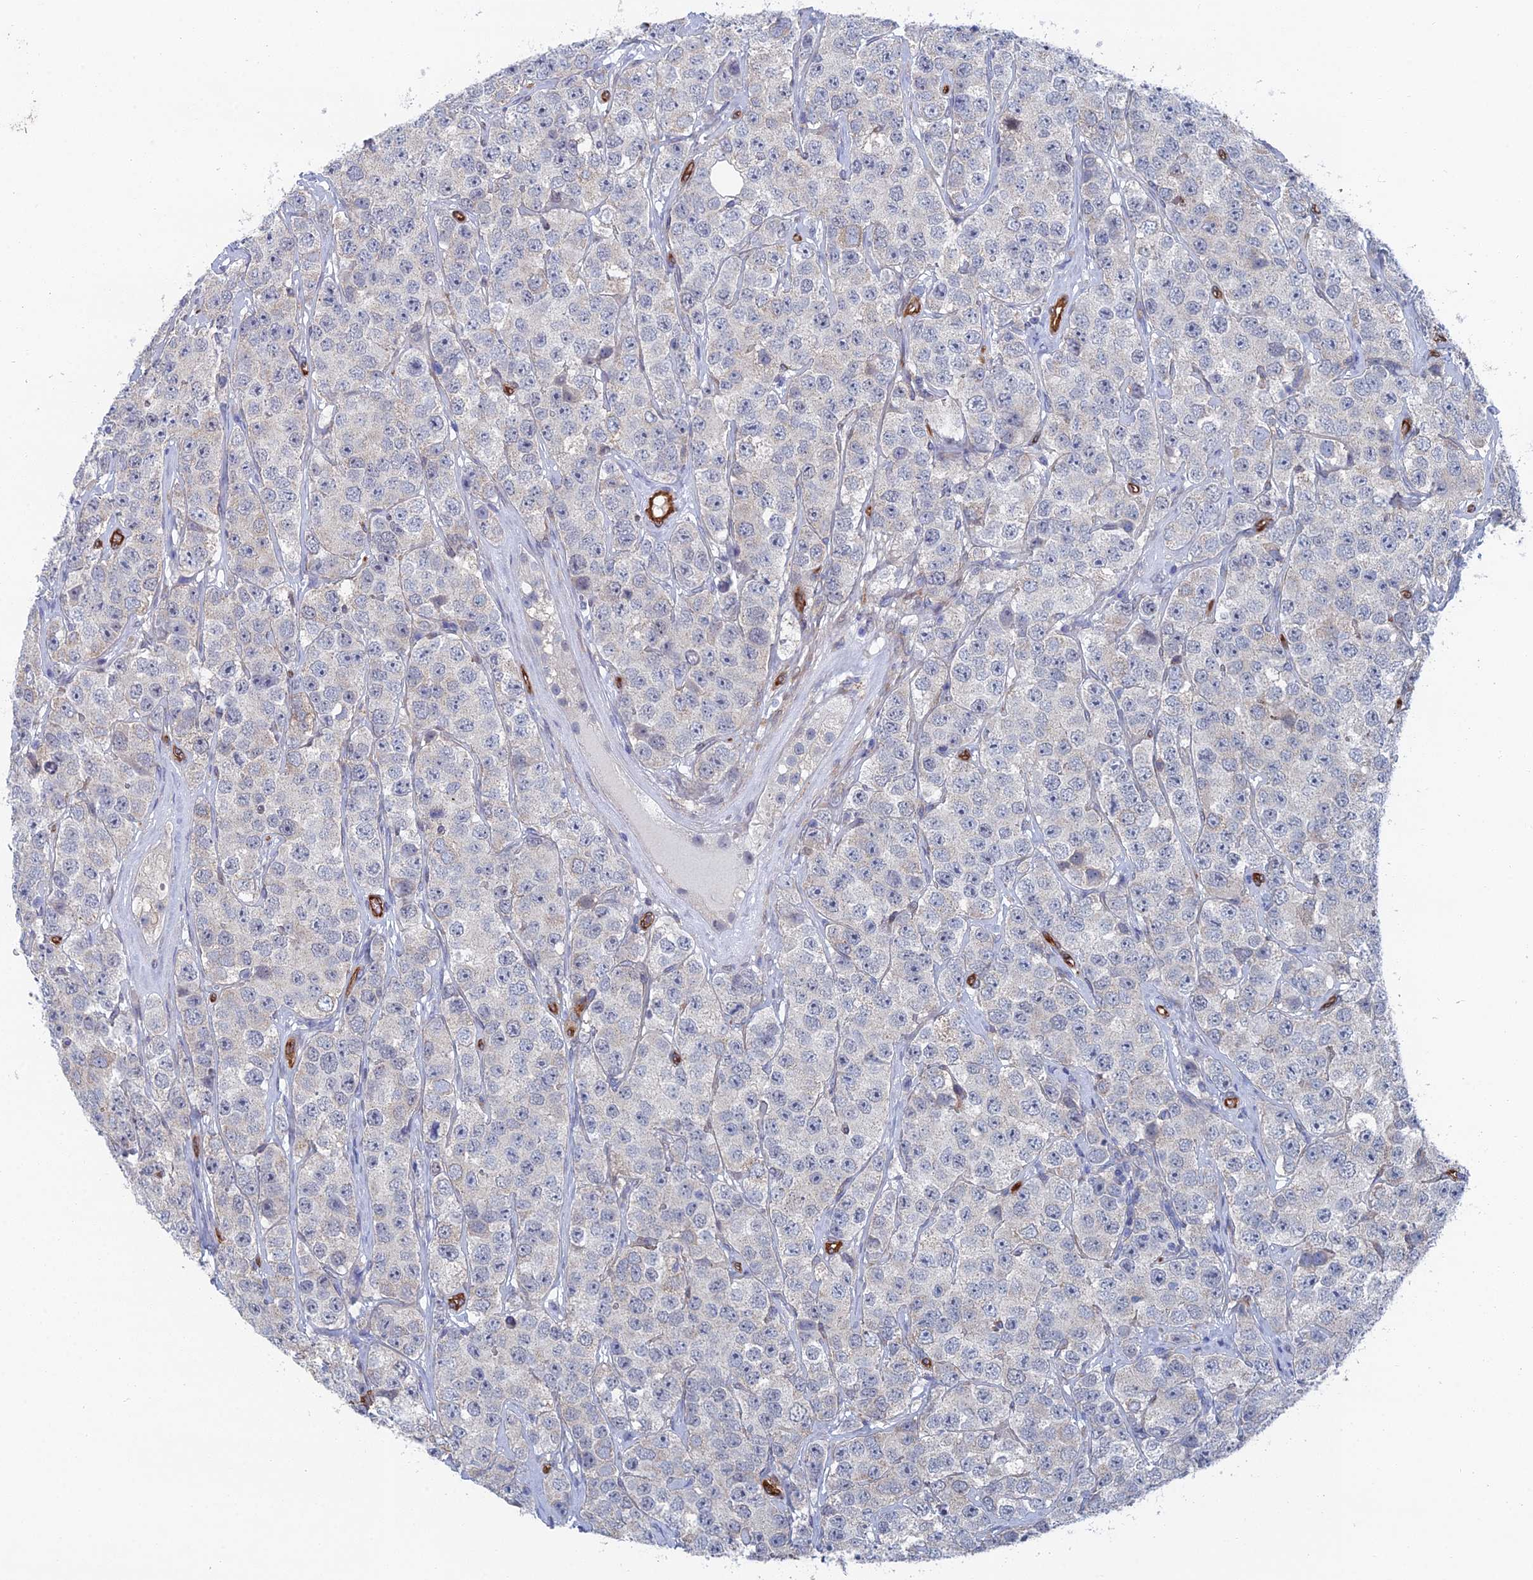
{"staining": {"intensity": "negative", "quantity": "none", "location": "none"}, "tissue": "testis cancer", "cell_type": "Tumor cells", "image_type": "cancer", "snomed": [{"axis": "morphology", "description": "Seminoma, NOS"}, {"axis": "topography", "description": "Testis"}], "caption": "Seminoma (testis) stained for a protein using IHC reveals no staining tumor cells.", "gene": "ARAP3", "patient": {"sex": "male", "age": 28}}